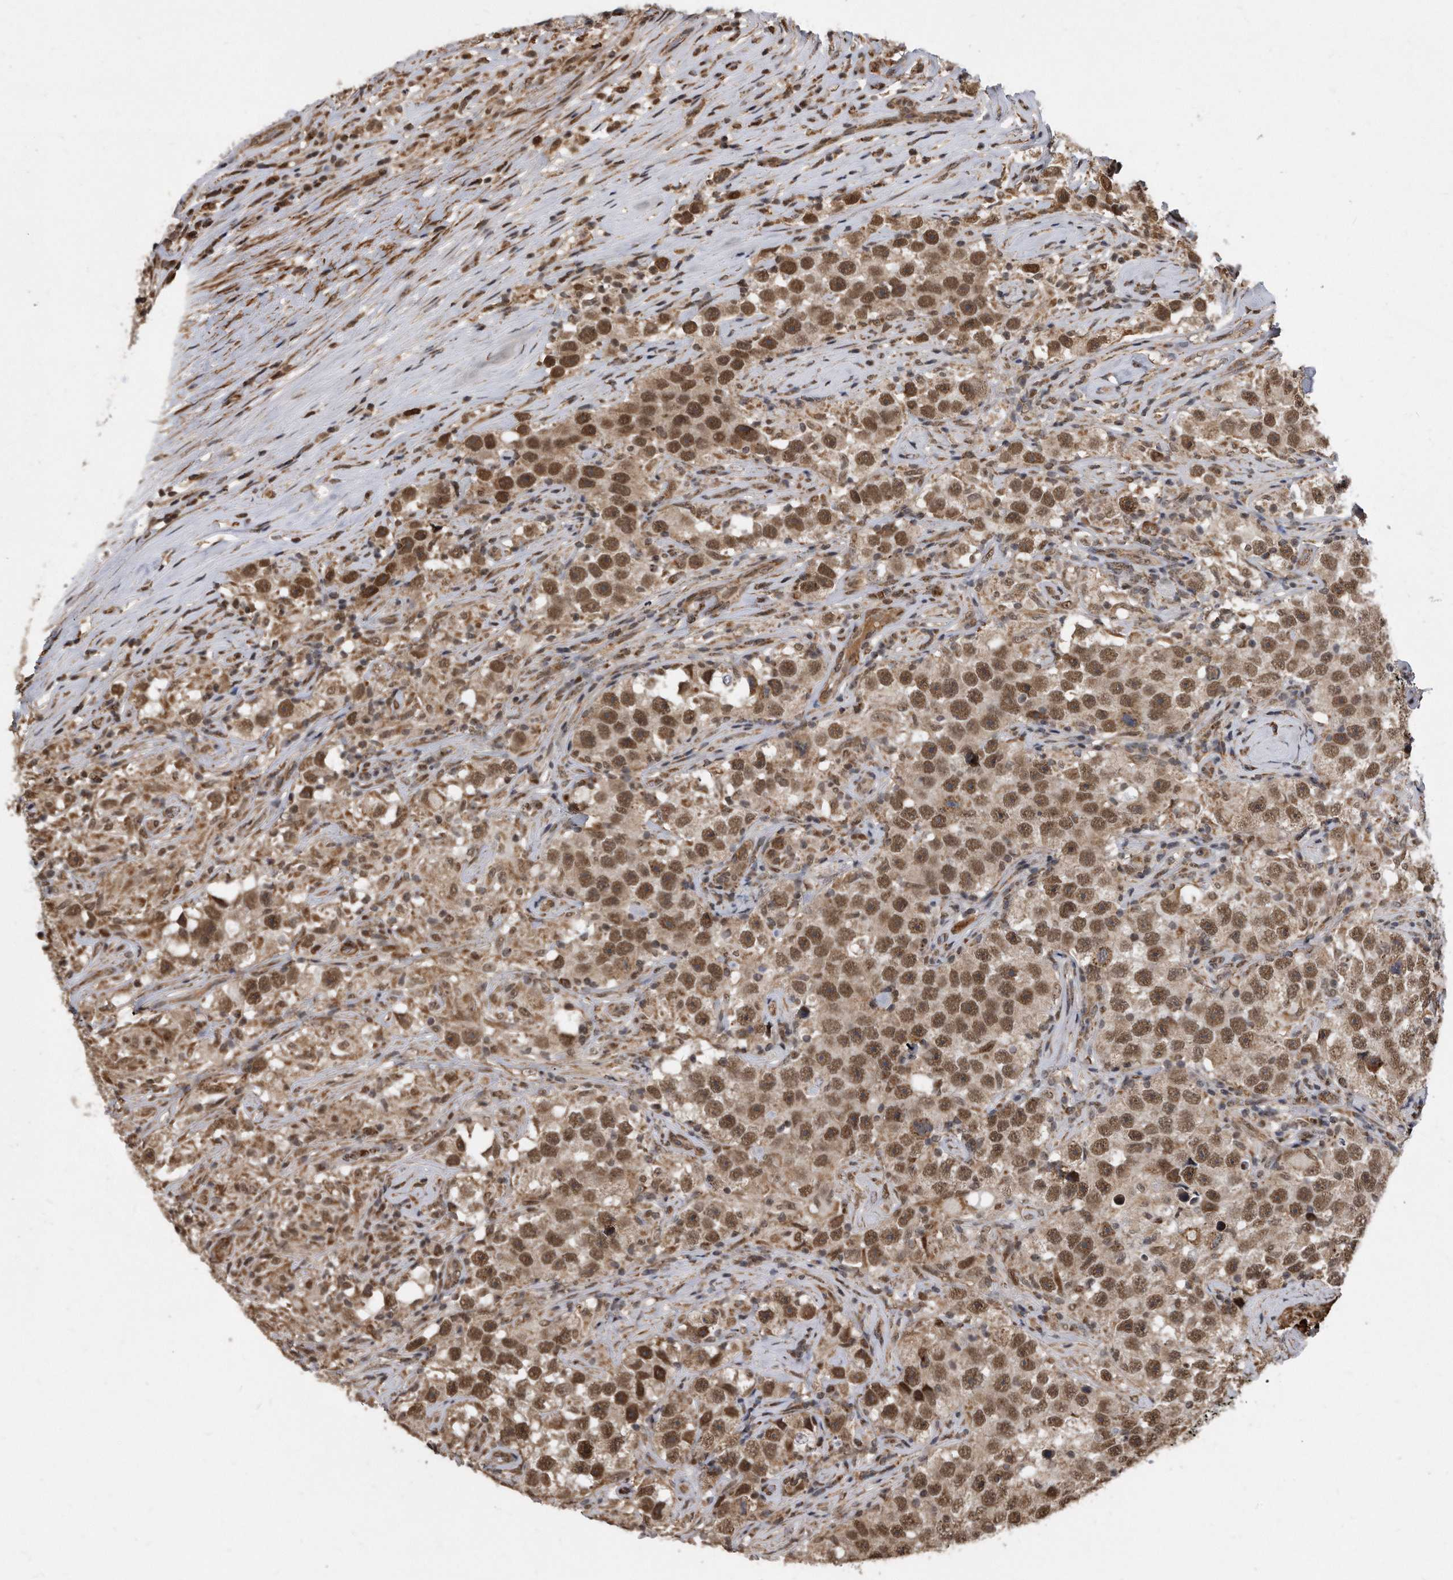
{"staining": {"intensity": "moderate", "quantity": ">75%", "location": "cytoplasmic/membranous,nuclear"}, "tissue": "testis cancer", "cell_type": "Tumor cells", "image_type": "cancer", "snomed": [{"axis": "morphology", "description": "Seminoma, NOS"}, {"axis": "topography", "description": "Testis"}], "caption": "A brown stain highlights moderate cytoplasmic/membranous and nuclear positivity of a protein in human testis cancer (seminoma) tumor cells. (brown staining indicates protein expression, while blue staining denotes nuclei).", "gene": "DUSP22", "patient": {"sex": "male", "age": 49}}